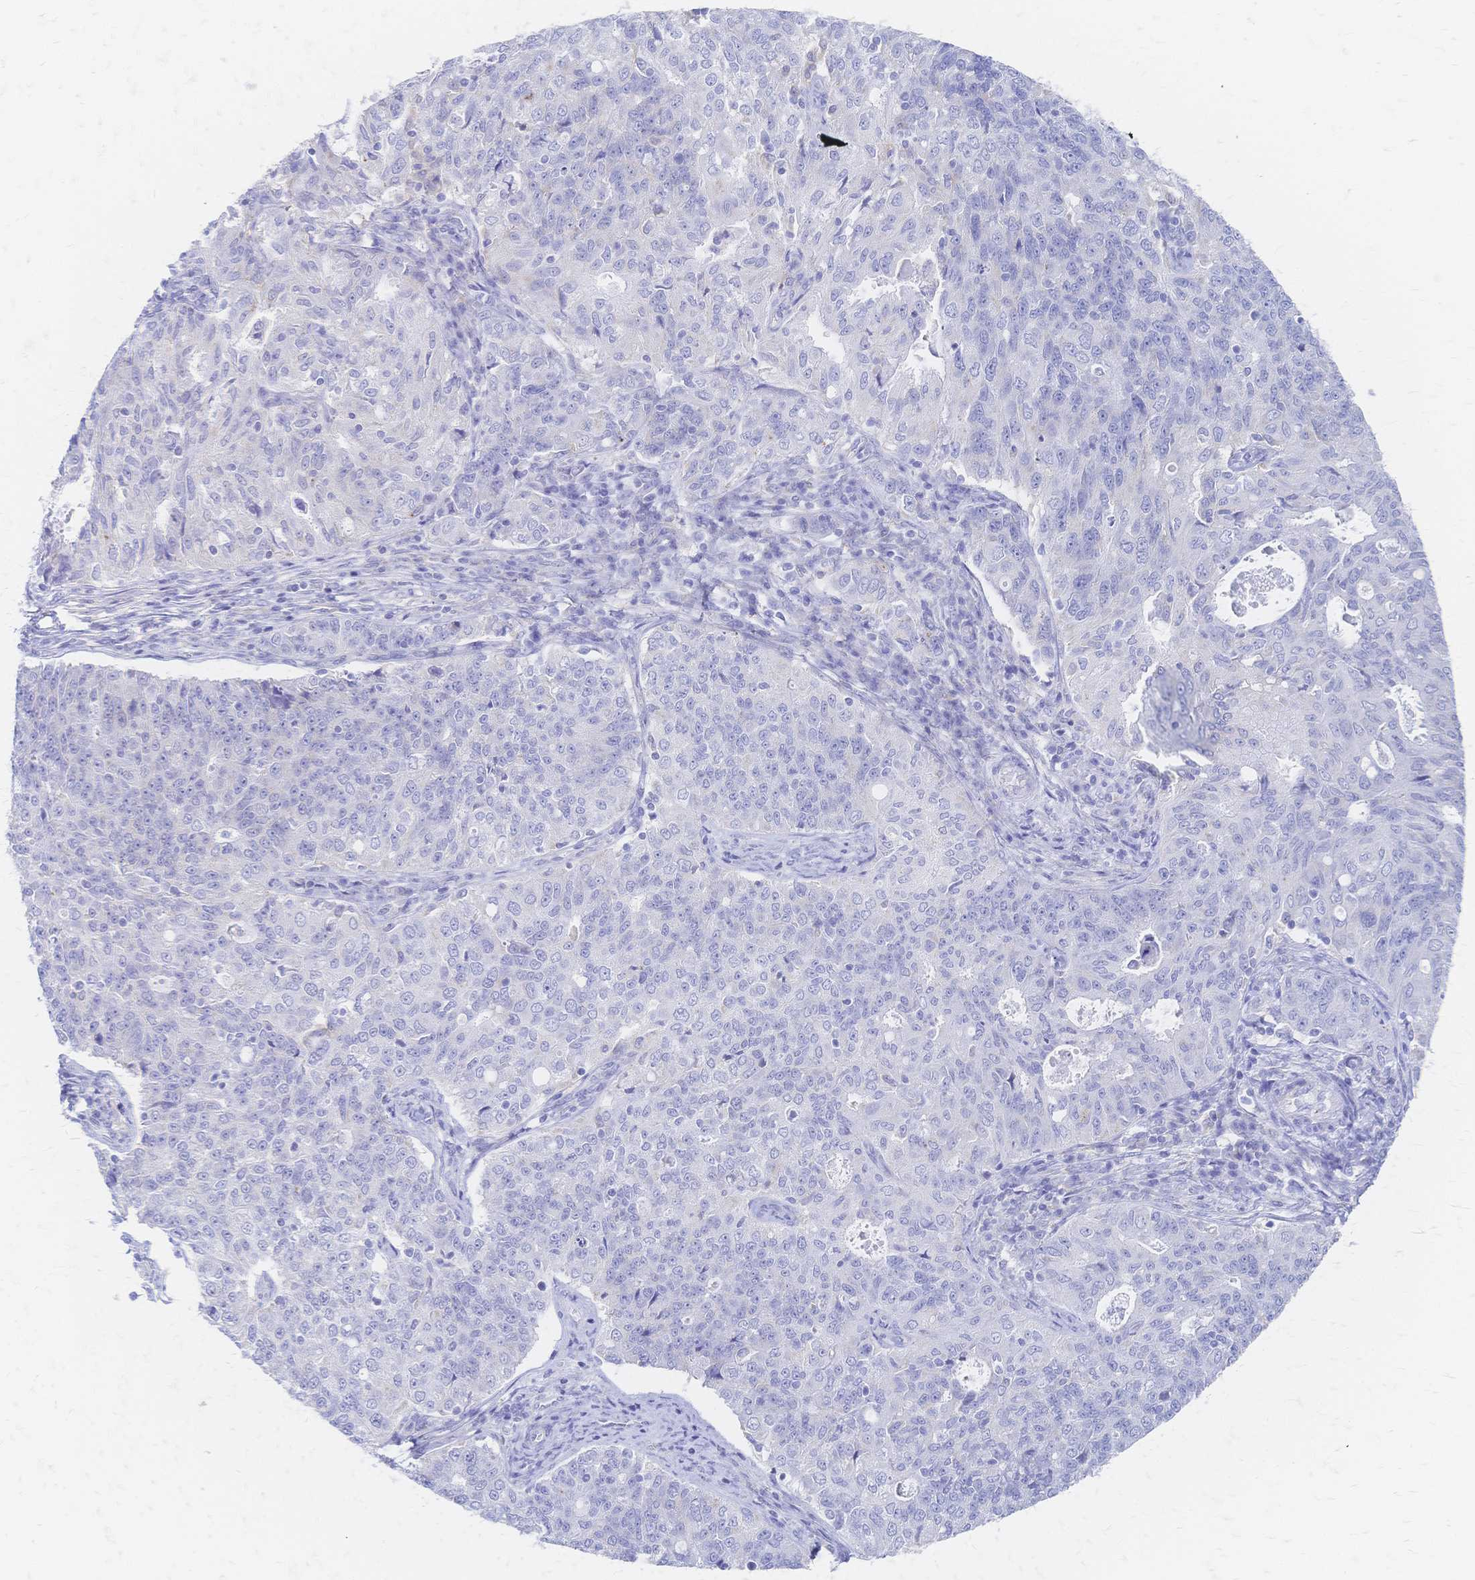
{"staining": {"intensity": "negative", "quantity": "none", "location": "none"}, "tissue": "endometrial cancer", "cell_type": "Tumor cells", "image_type": "cancer", "snomed": [{"axis": "morphology", "description": "Adenocarcinoma, NOS"}, {"axis": "topography", "description": "Endometrium"}], "caption": "DAB immunohistochemical staining of endometrial cancer (adenocarcinoma) displays no significant staining in tumor cells. The staining is performed using DAB brown chromogen with nuclei counter-stained in using hematoxylin.", "gene": "SLC5A1", "patient": {"sex": "female", "age": 43}}